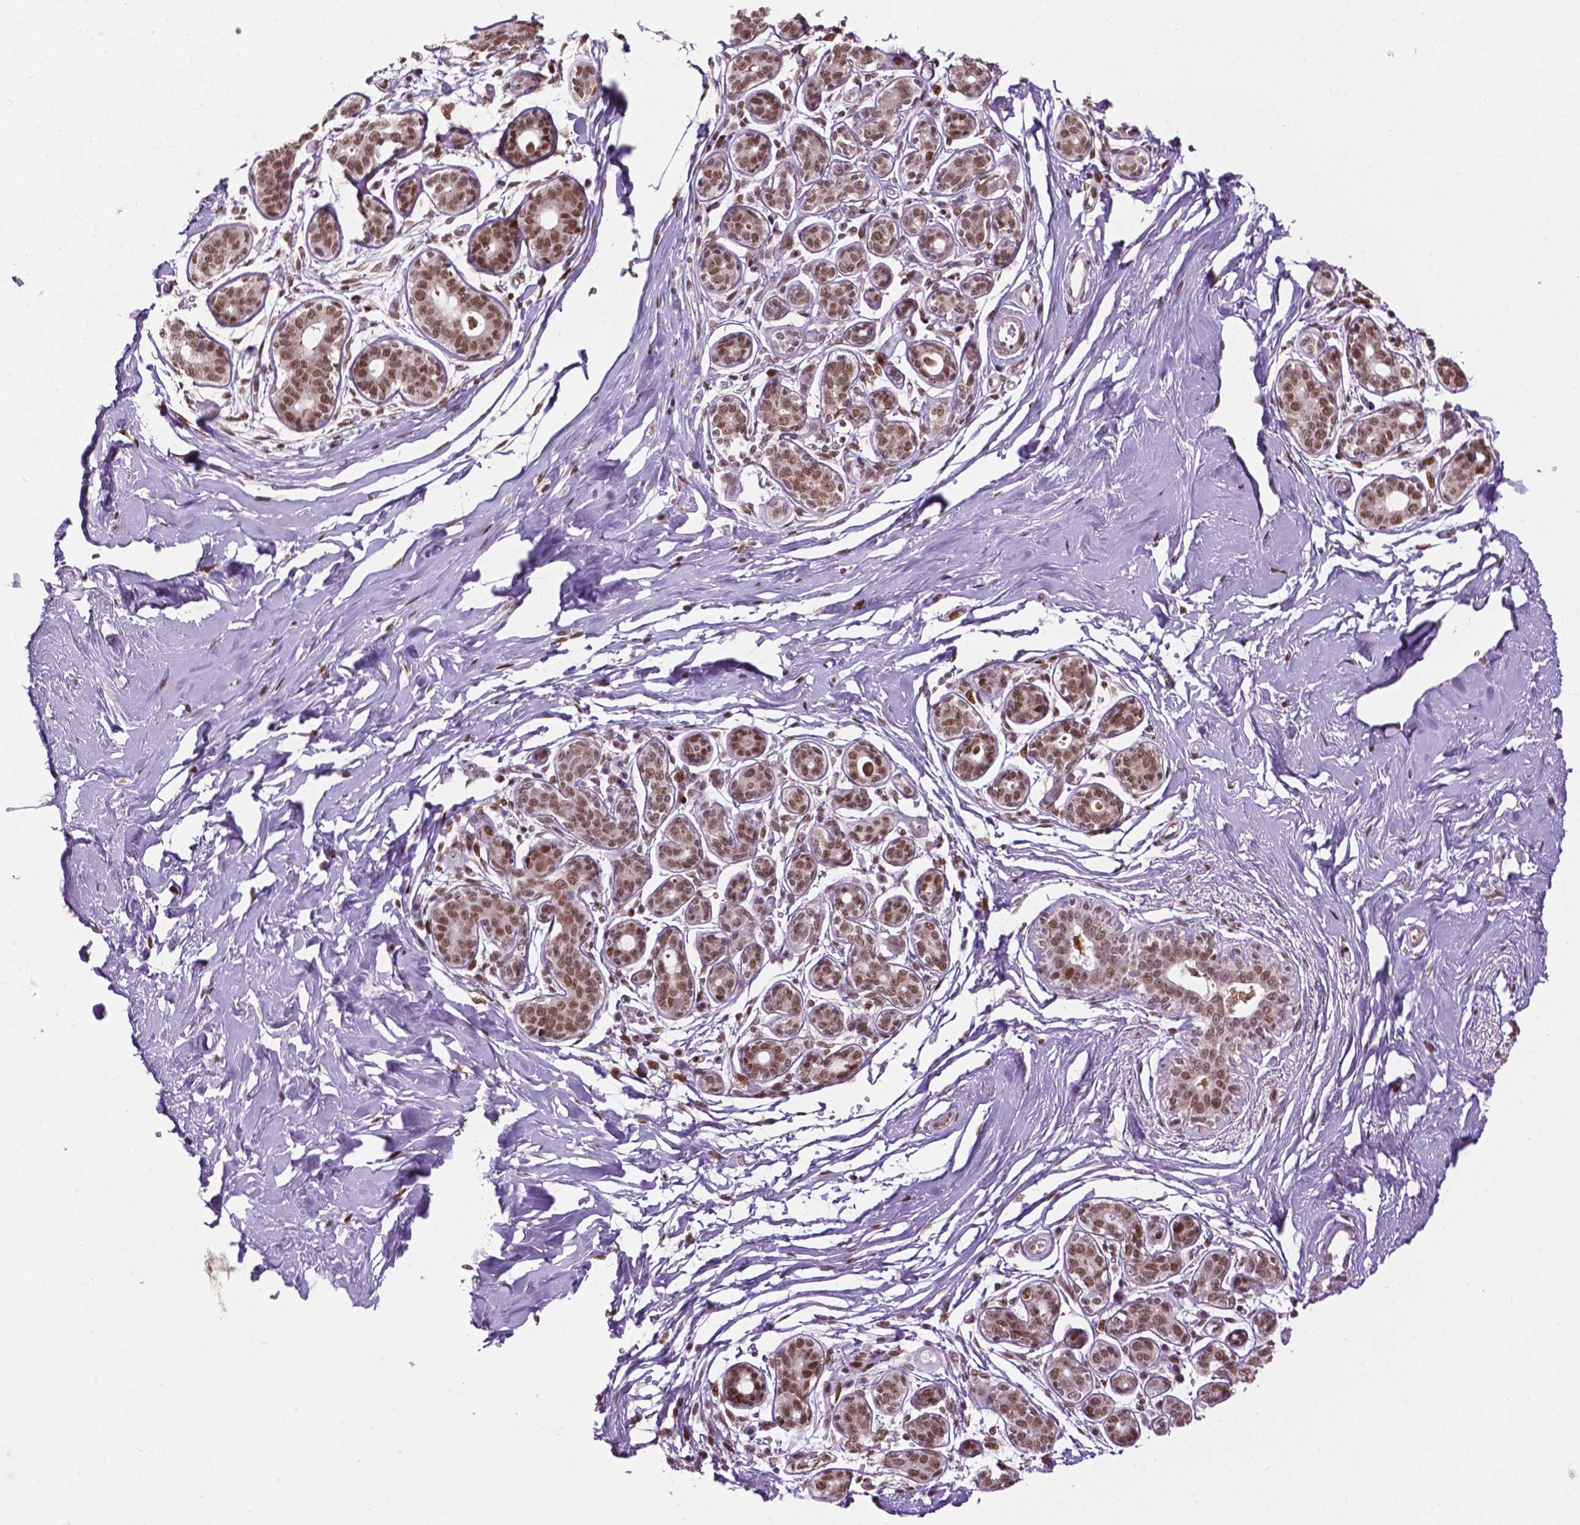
{"staining": {"intensity": "moderate", "quantity": "<25%", "location": "nuclear"}, "tissue": "breast", "cell_type": "Adipocytes", "image_type": "normal", "snomed": [{"axis": "morphology", "description": "Normal tissue, NOS"}, {"axis": "topography", "description": "Skin"}, {"axis": "topography", "description": "Breast"}], "caption": "Breast was stained to show a protein in brown. There is low levels of moderate nuclear staining in approximately <25% of adipocytes. The staining was performed using DAB (3,3'-diaminobenzidine), with brown indicating positive protein expression. Nuclei are stained blue with hematoxylin.", "gene": "ZNF41", "patient": {"sex": "female", "age": 43}}